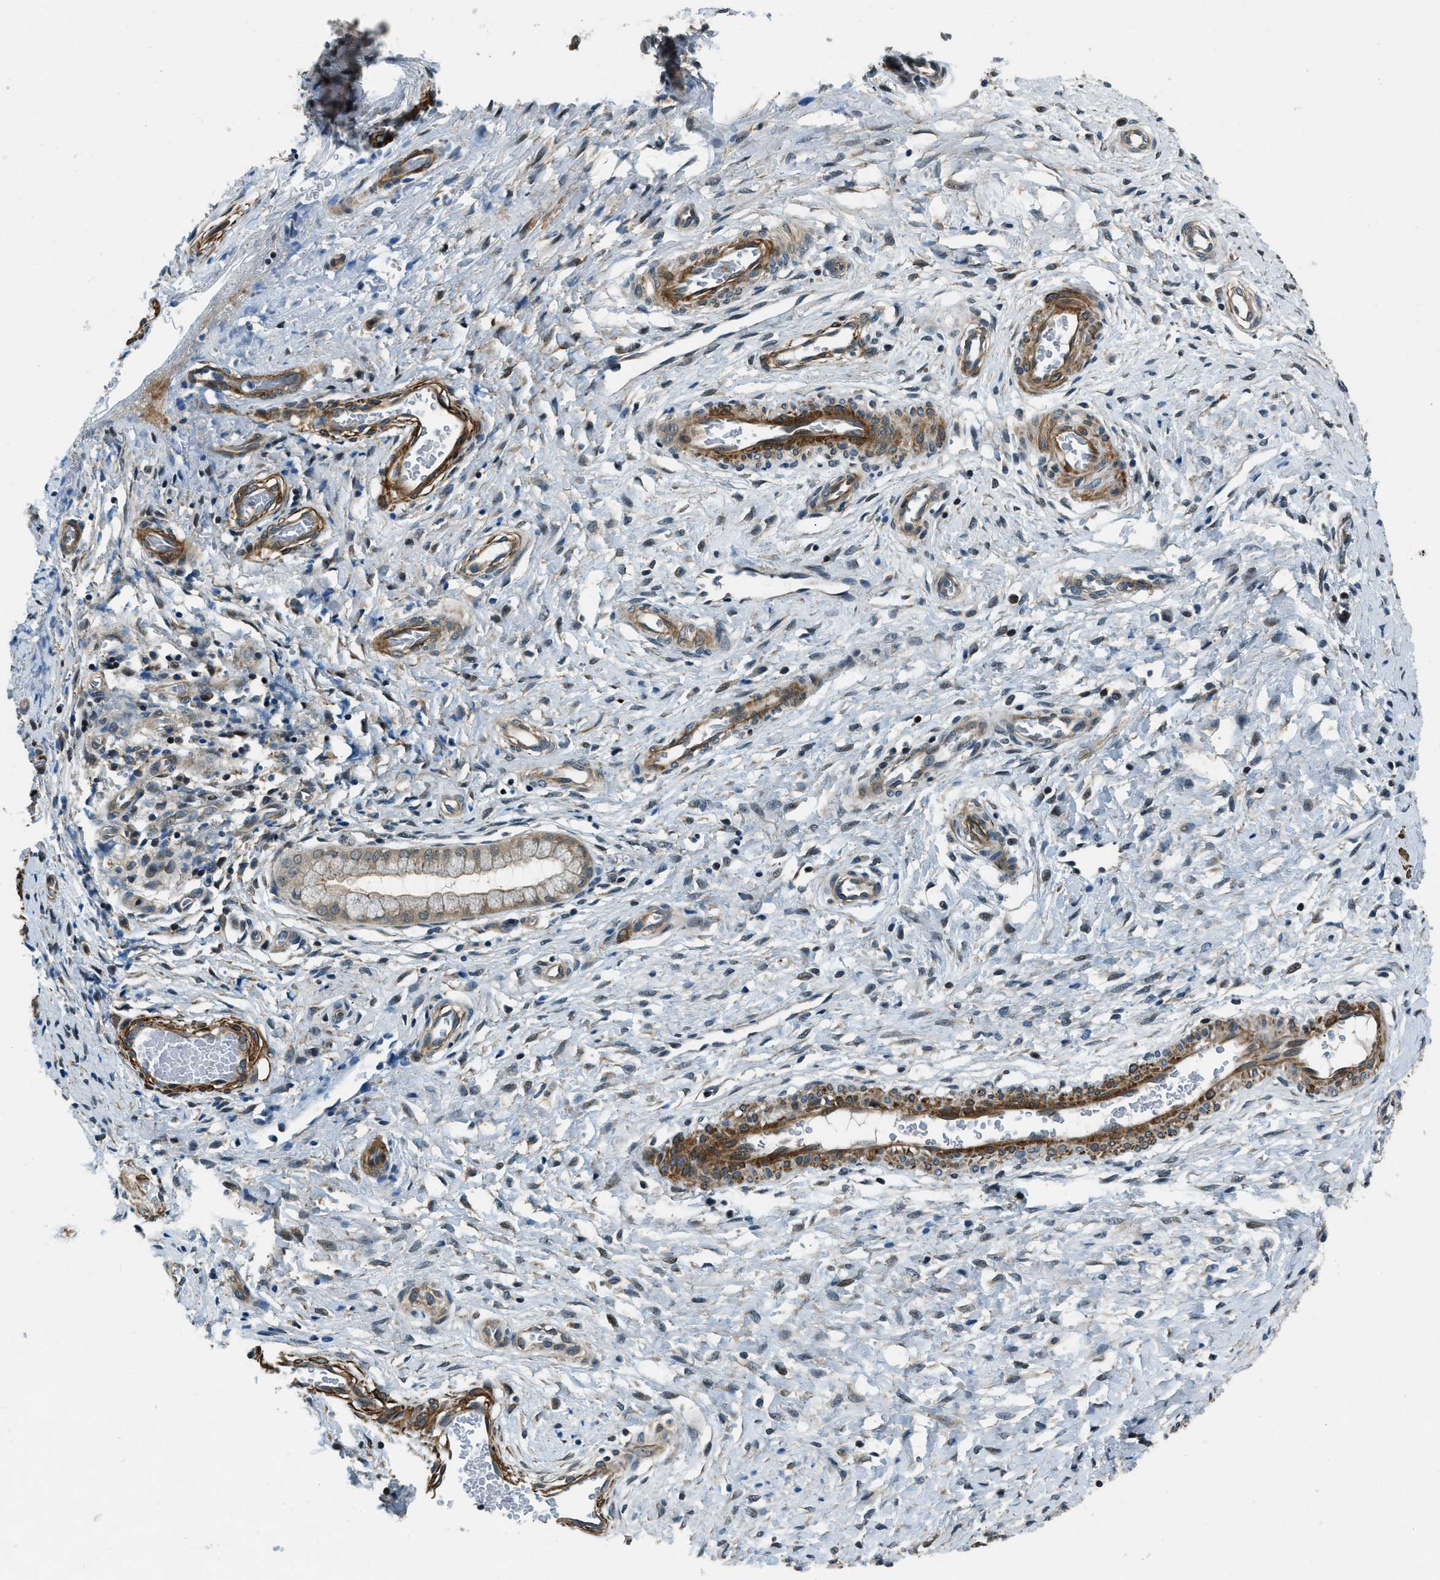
{"staining": {"intensity": "moderate", "quantity": ">75%", "location": "cytoplasmic/membranous,nuclear"}, "tissue": "cervix", "cell_type": "Glandular cells", "image_type": "normal", "snomed": [{"axis": "morphology", "description": "Normal tissue, NOS"}, {"axis": "topography", "description": "Cervix"}], "caption": "Glandular cells demonstrate medium levels of moderate cytoplasmic/membranous,nuclear expression in approximately >75% of cells in unremarkable human cervix.", "gene": "NUDCD3", "patient": {"sex": "female", "age": 55}}